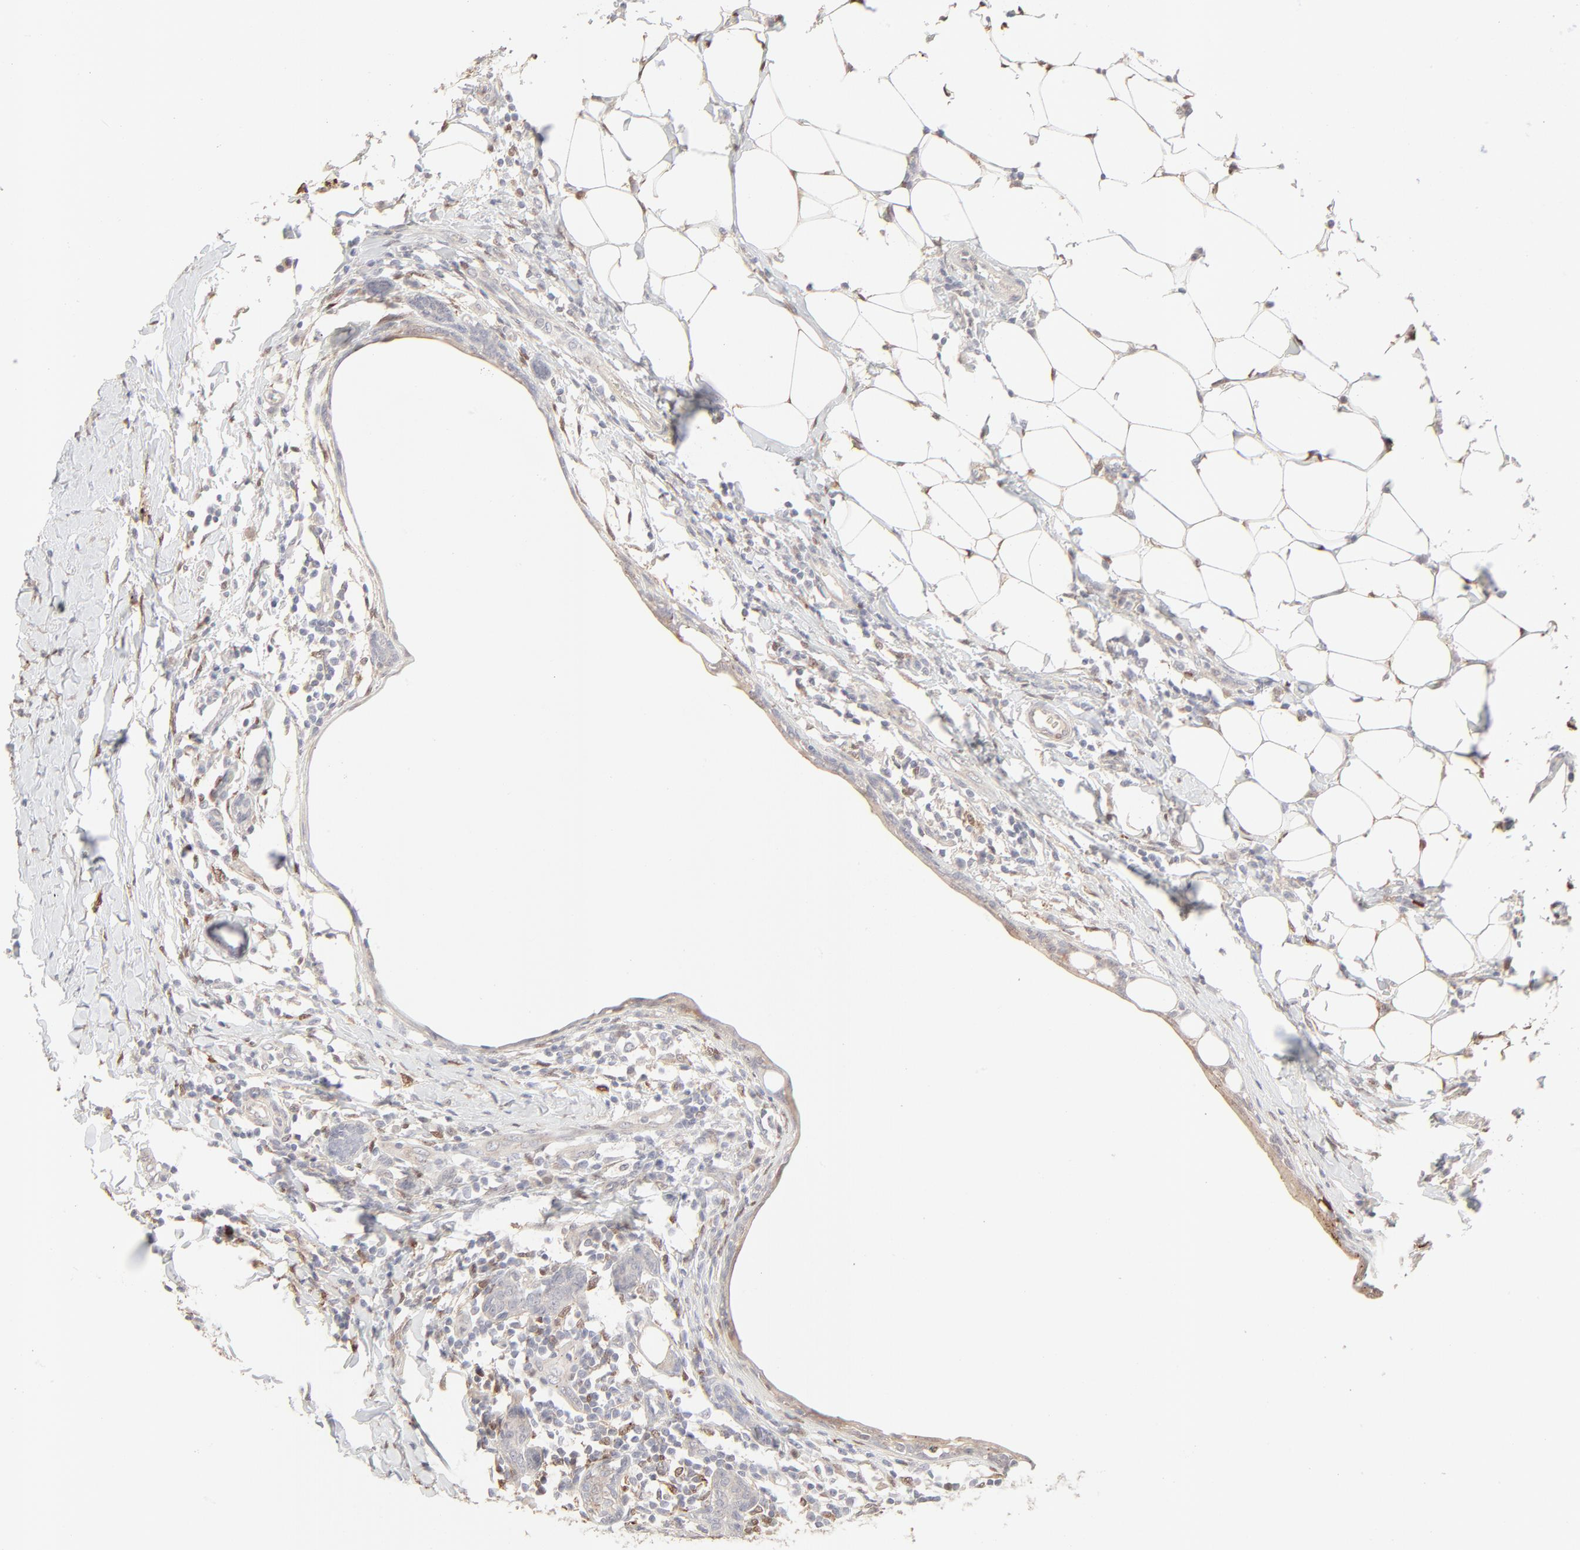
{"staining": {"intensity": "negative", "quantity": "none", "location": "none"}, "tissue": "breast cancer", "cell_type": "Tumor cells", "image_type": "cancer", "snomed": [{"axis": "morphology", "description": "Duct carcinoma"}, {"axis": "topography", "description": "Breast"}], "caption": "A high-resolution image shows immunohistochemistry (IHC) staining of breast cancer (invasive ductal carcinoma), which exhibits no significant staining in tumor cells.", "gene": "LGALS2", "patient": {"sex": "female", "age": 40}}